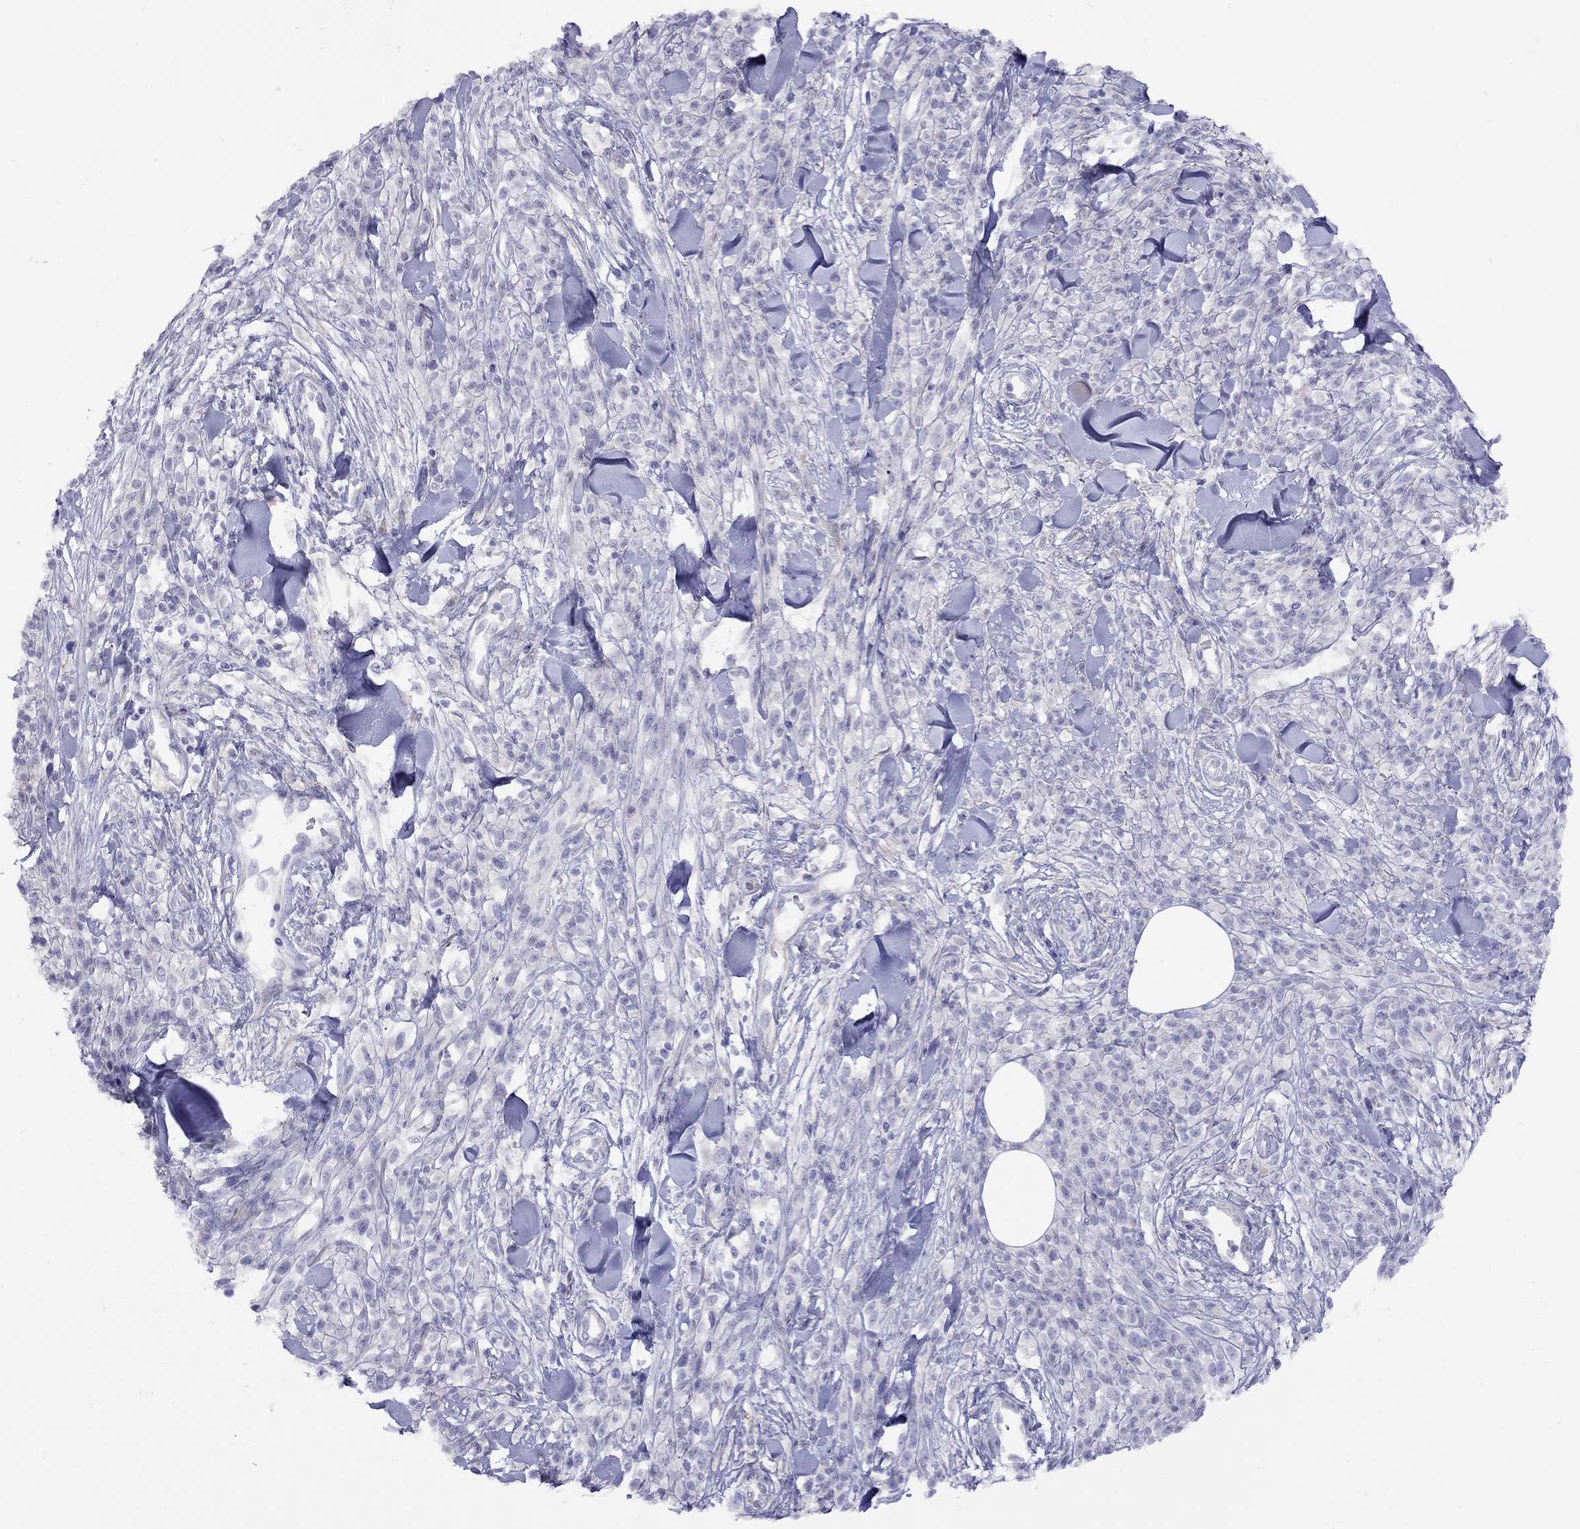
{"staining": {"intensity": "negative", "quantity": "none", "location": "none"}, "tissue": "melanoma", "cell_type": "Tumor cells", "image_type": "cancer", "snomed": [{"axis": "morphology", "description": "Malignant melanoma, NOS"}, {"axis": "topography", "description": "Skin"}, {"axis": "topography", "description": "Skin of trunk"}], "caption": "Image shows no significant protein staining in tumor cells of melanoma. (Brightfield microscopy of DAB (3,3'-diaminobenzidine) IHC at high magnification).", "gene": "SPINT4", "patient": {"sex": "male", "age": 74}}